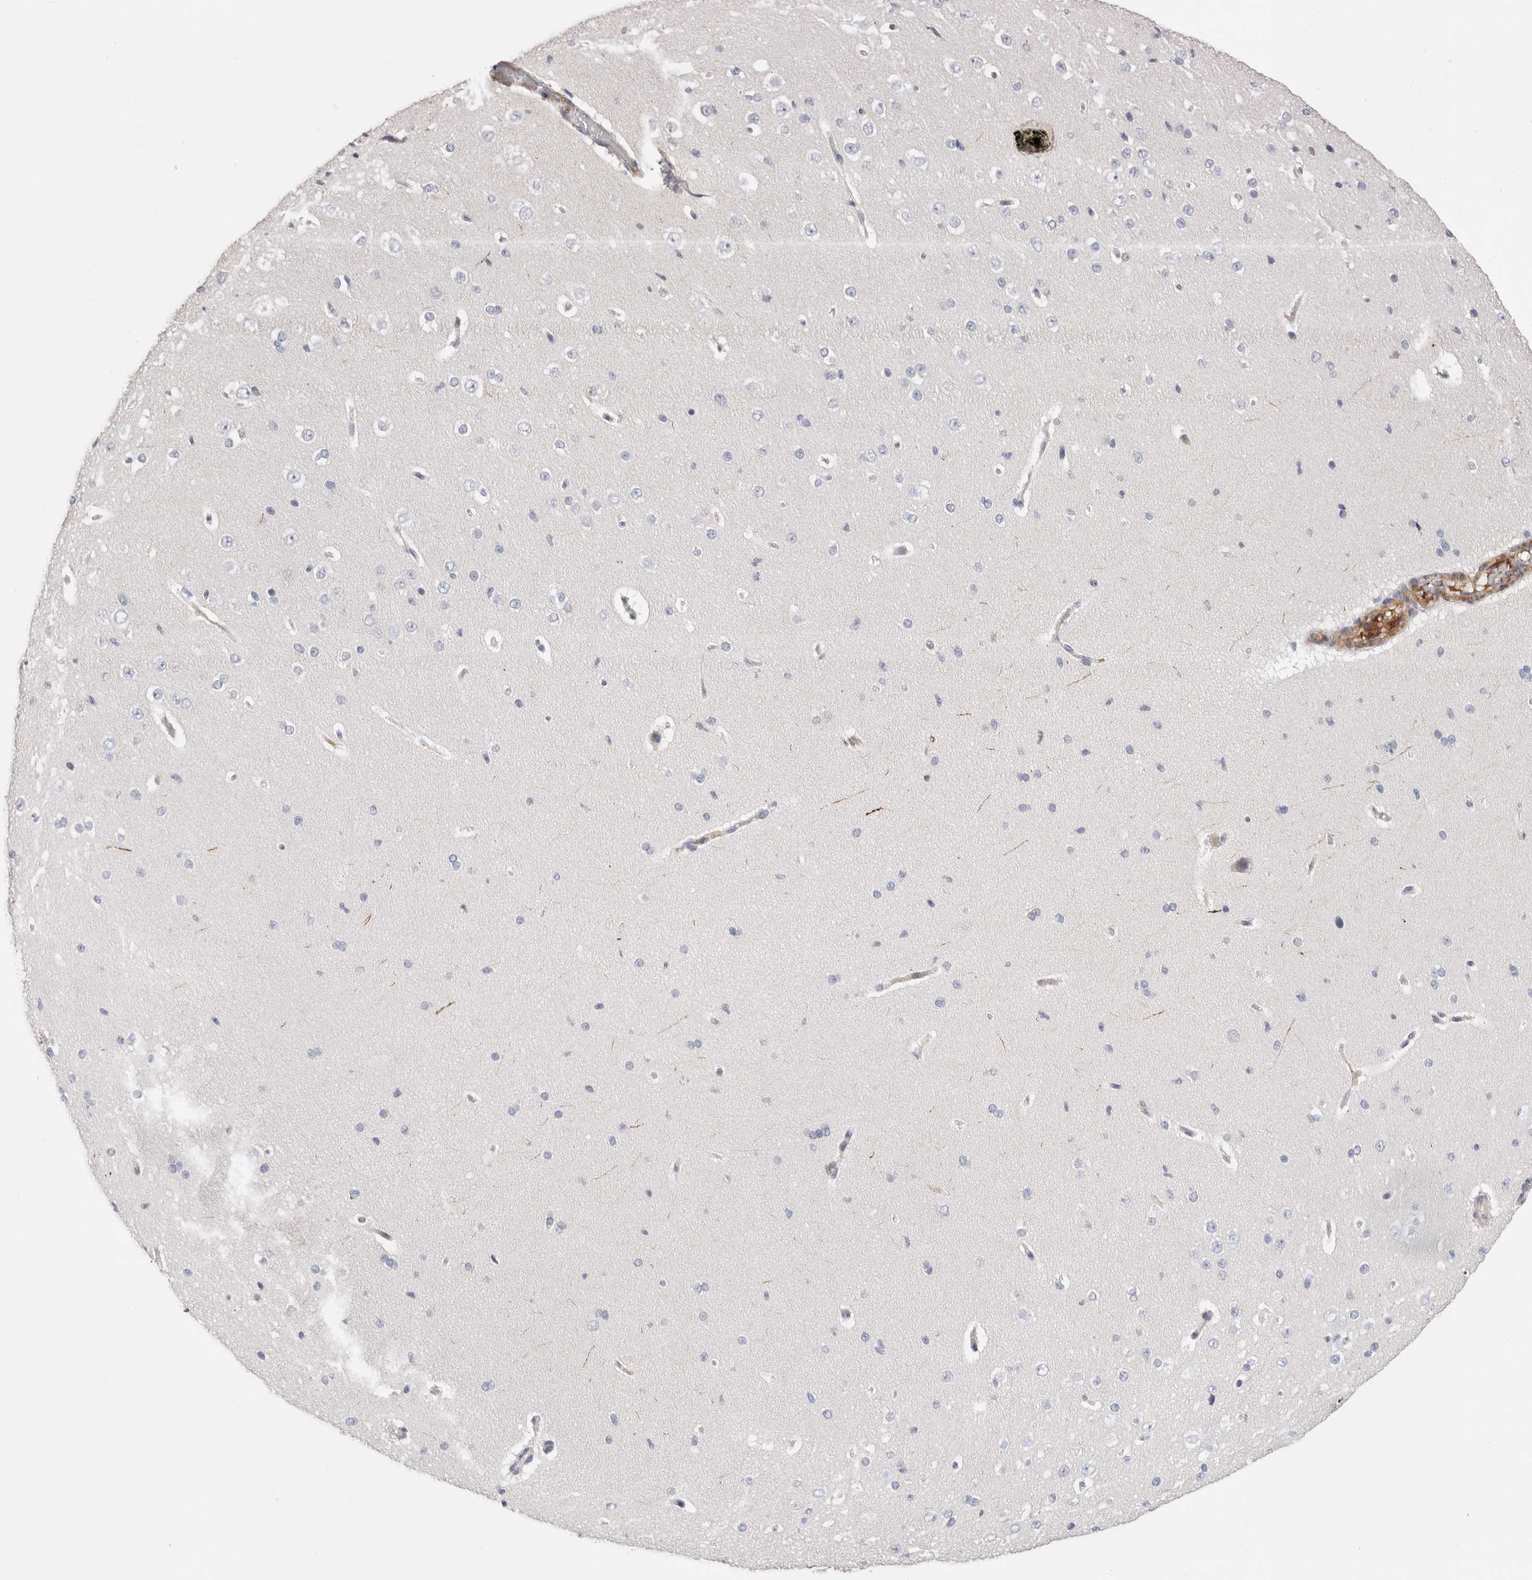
{"staining": {"intensity": "negative", "quantity": "none", "location": "none"}, "tissue": "cerebral cortex", "cell_type": "Endothelial cells", "image_type": "normal", "snomed": [{"axis": "morphology", "description": "Normal tissue, NOS"}, {"axis": "morphology", "description": "Developmental malformation"}, {"axis": "topography", "description": "Cerebral cortex"}], "caption": "A photomicrograph of cerebral cortex stained for a protein exhibits no brown staining in endothelial cells.", "gene": "ECHDC2", "patient": {"sex": "female", "age": 30}}